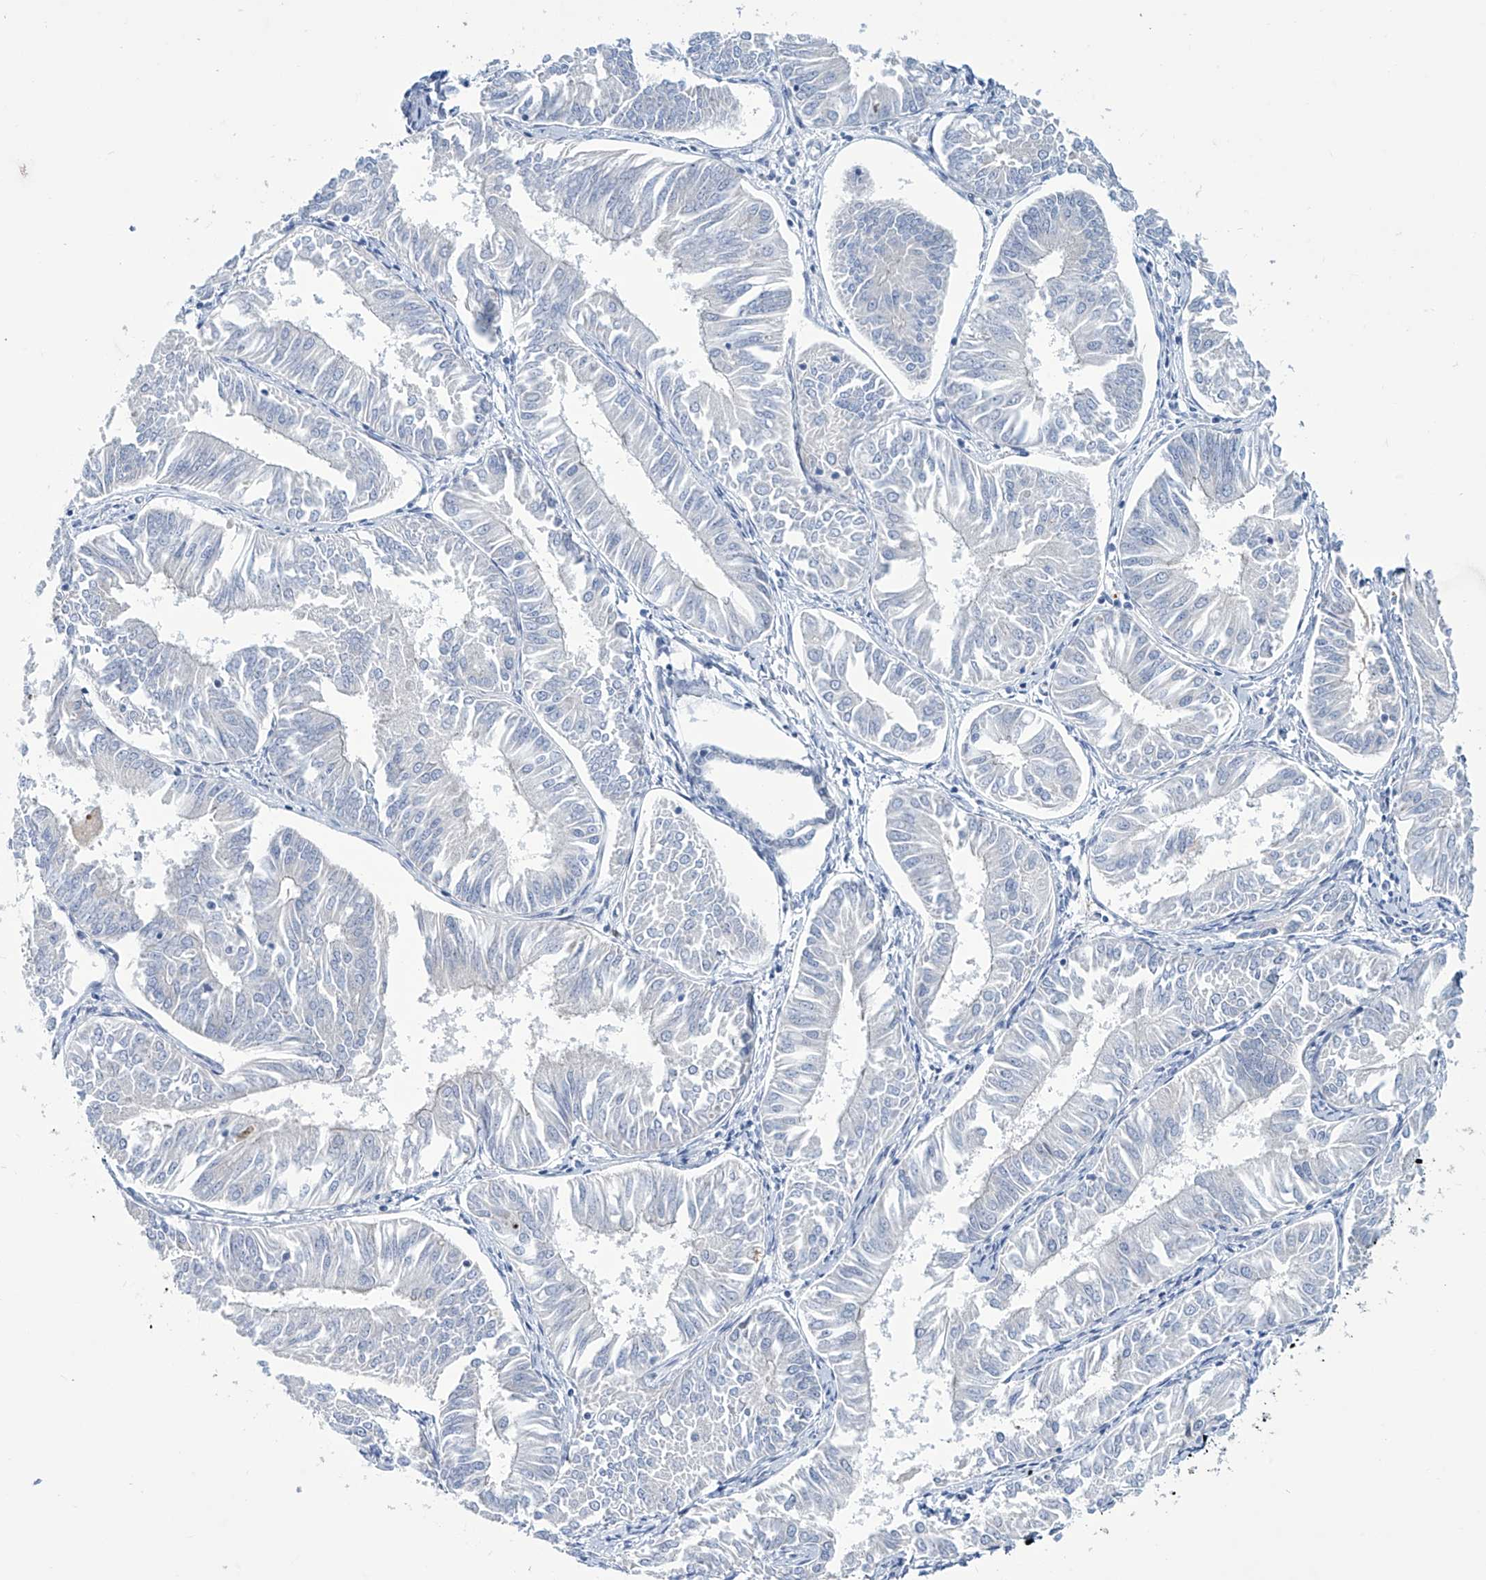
{"staining": {"intensity": "negative", "quantity": "none", "location": "none"}, "tissue": "endometrial cancer", "cell_type": "Tumor cells", "image_type": "cancer", "snomed": [{"axis": "morphology", "description": "Adenocarcinoma, NOS"}, {"axis": "topography", "description": "Endometrium"}], "caption": "A photomicrograph of endometrial cancer (adenocarcinoma) stained for a protein exhibits no brown staining in tumor cells.", "gene": "TRIM60", "patient": {"sex": "female", "age": 58}}